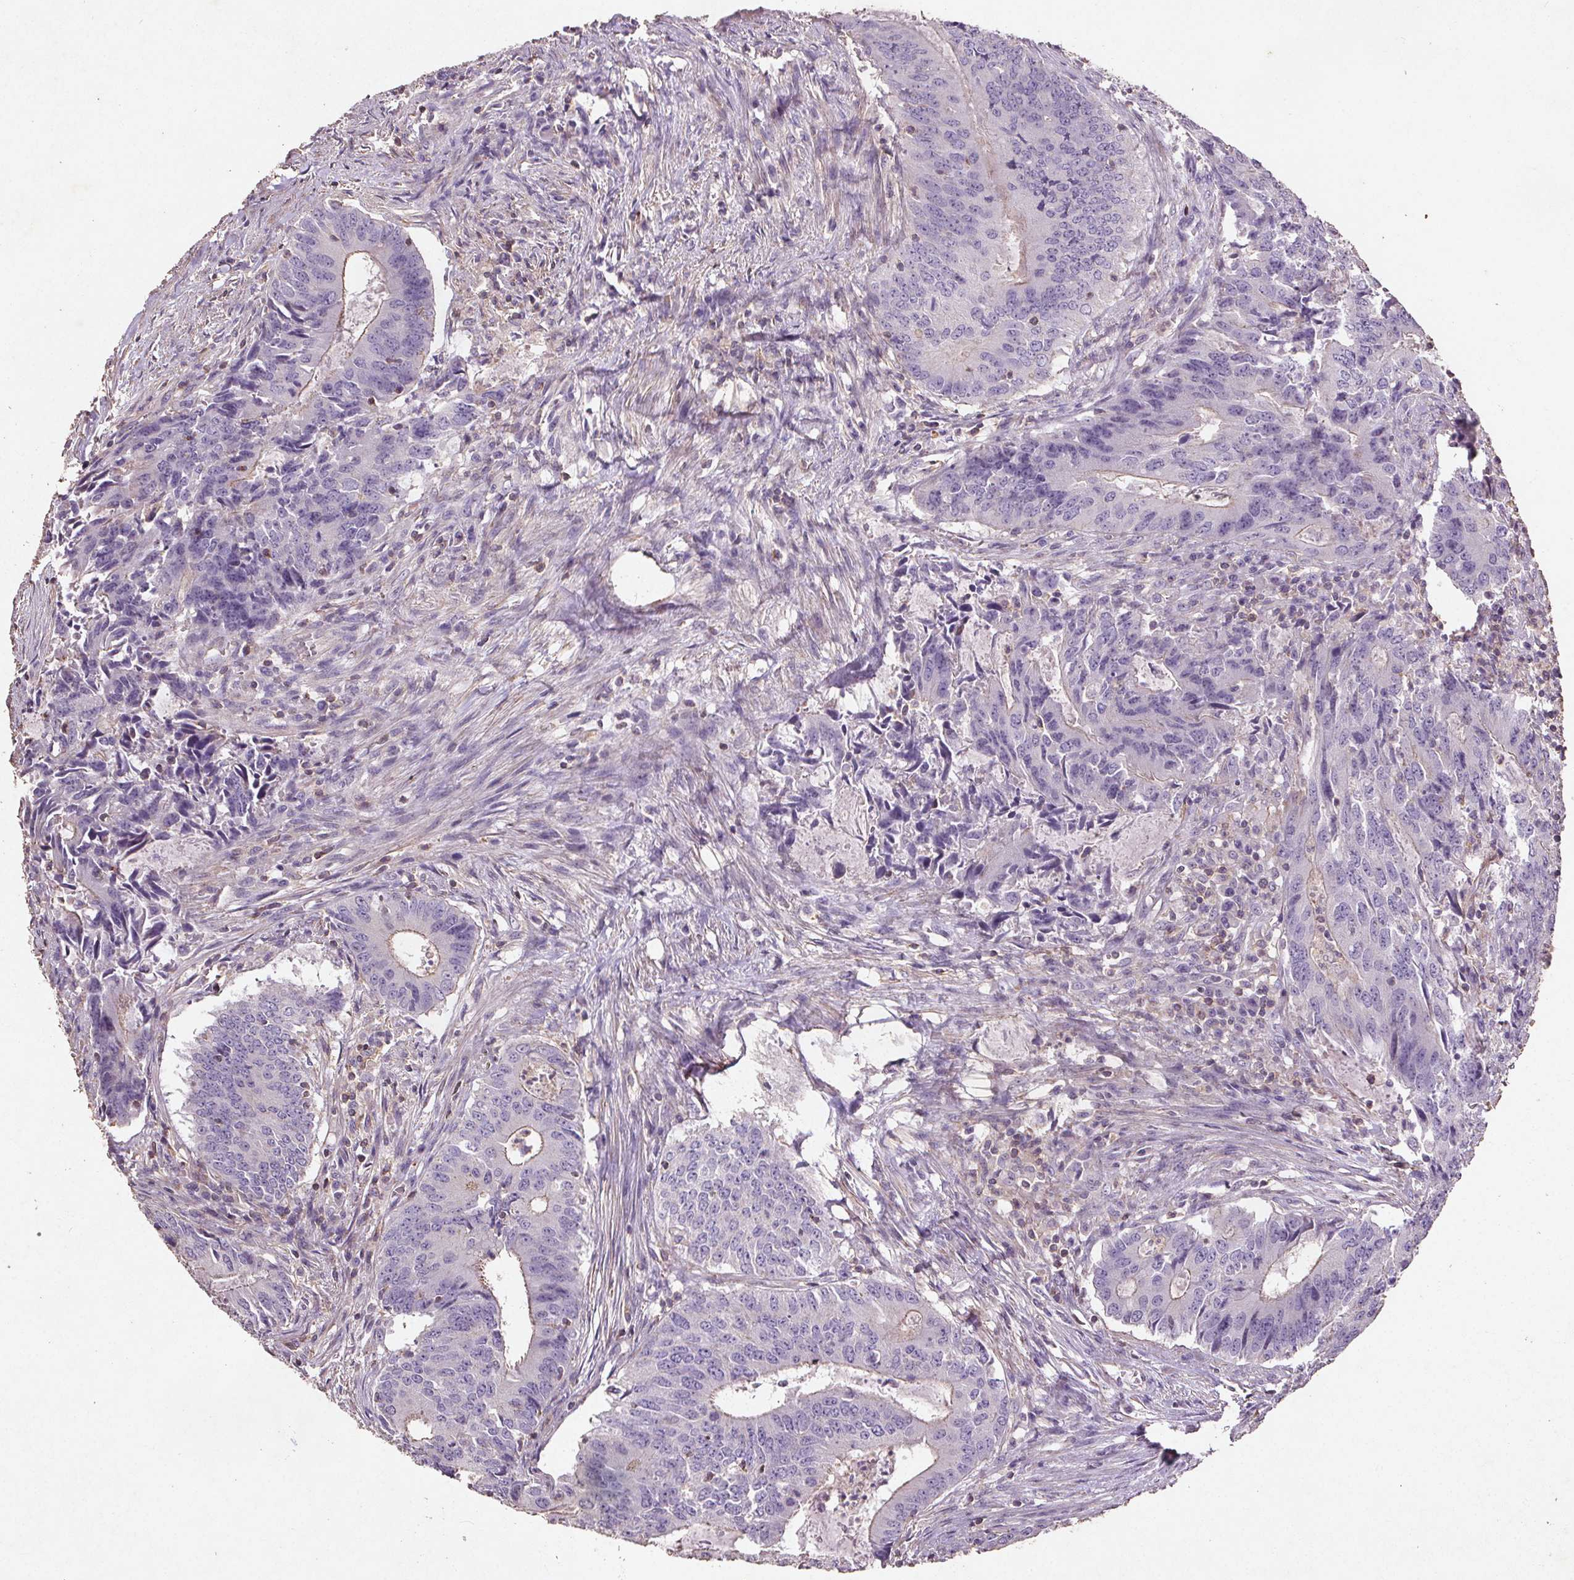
{"staining": {"intensity": "negative", "quantity": "none", "location": "none"}, "tissue": "colorectal cancer", "cell_type": "Tumor cells", "image_type": "cancer", "snomed": [{"axis": "morphology", "description": "Adenocarcinoma, NOS"}, {"axis": "topography", "description": "Colon"}], "caption": "High power microscopy micrograph of an immunohistochemistry (IHC) image of adenocarcinoma (colorectal), revealing no significant expression in tumor cells.", "gene": "C19orf84", "patient": {"sex": "male", "age": 67}}